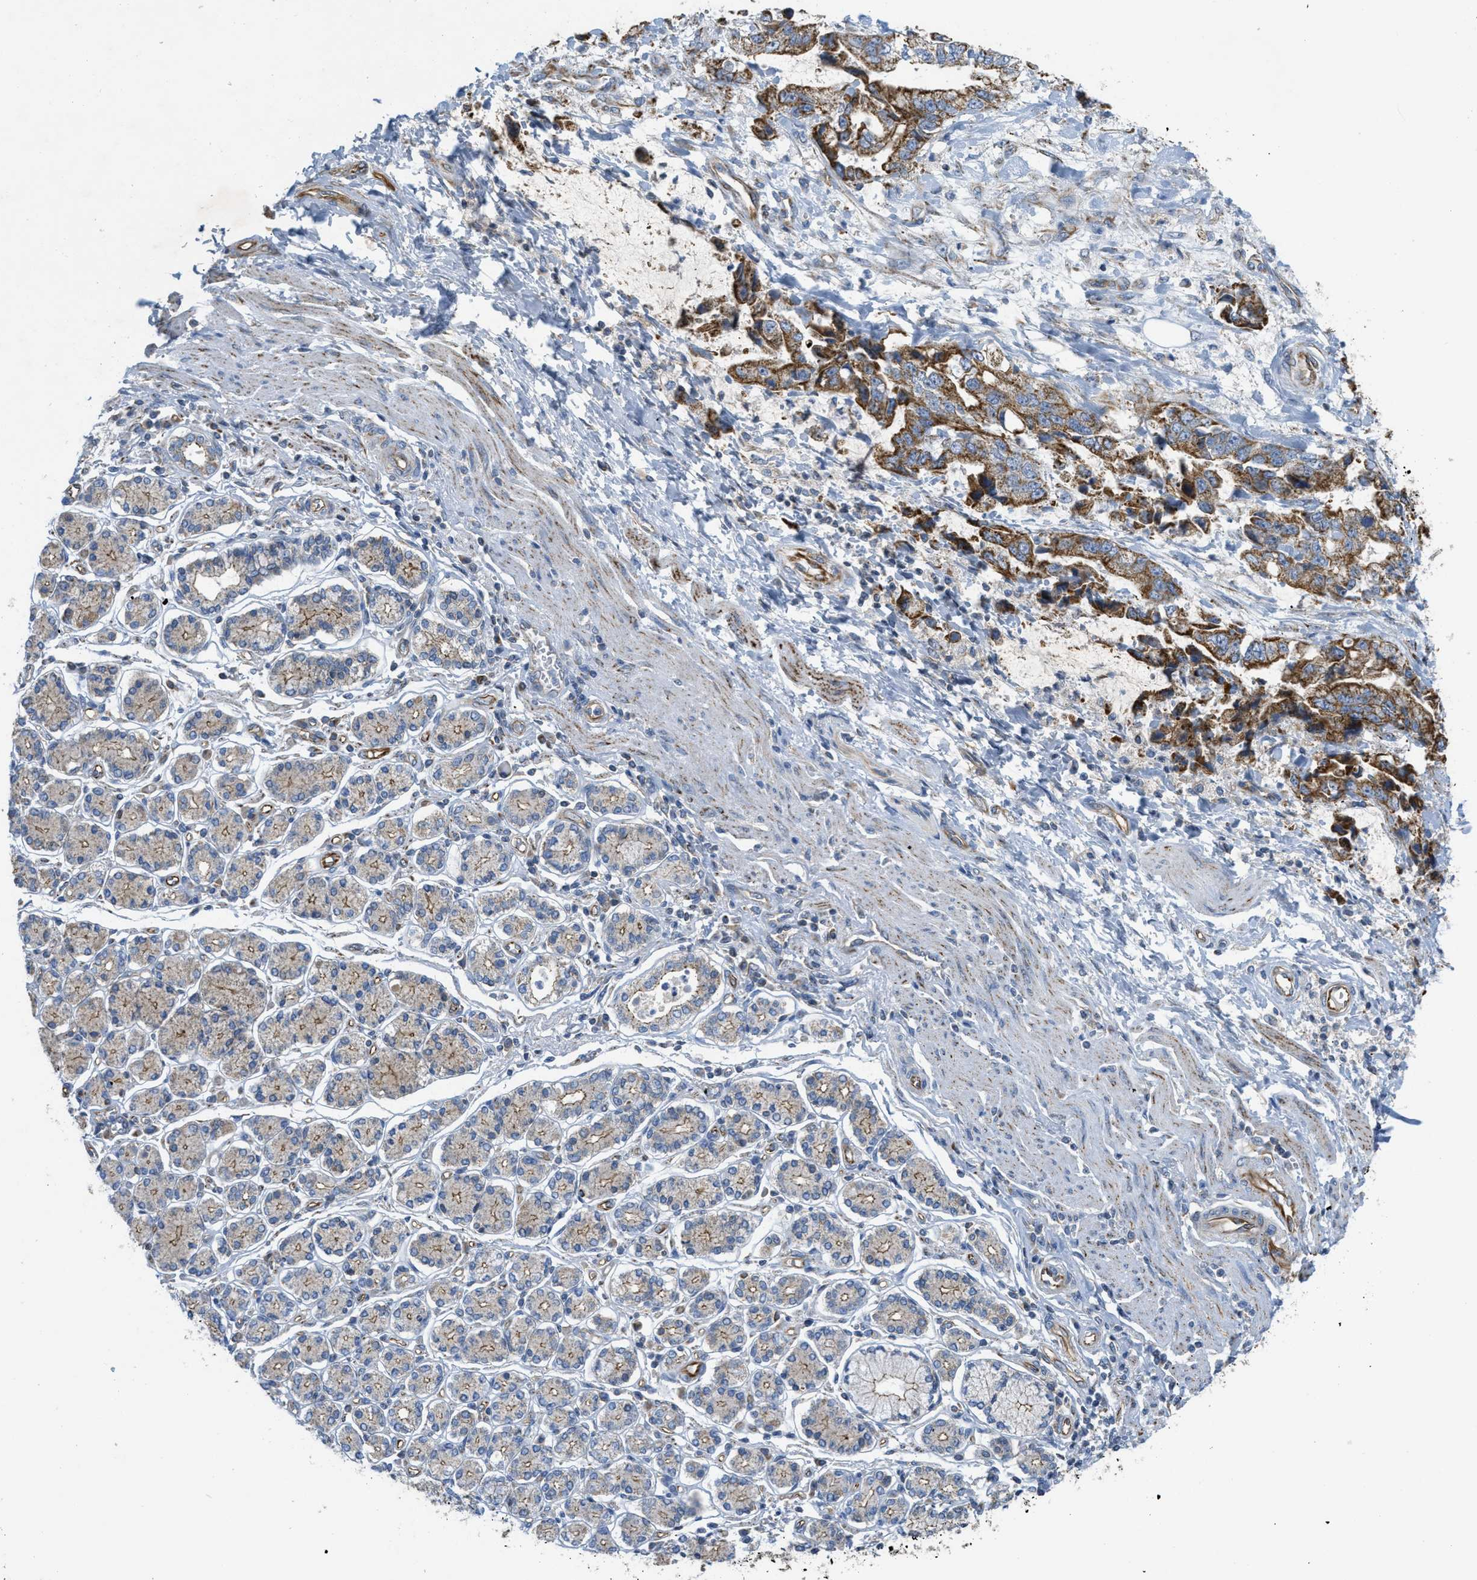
{"staining": {"intensity": "strong", "quantity": ">75%", "location": "cytoplasmic/membranous"}, "tissue": "stomach cancer", "cell_type": "Tumor cells", "image_type": "cancer", "snomed": [{"axis": "morphology", "description": "Normal tissue, NOS"}, {"axis": "morphology", "description": "Adenocarcinoma, NOS"}, {"axis": "topography", "description": "Stomach"}], "caption": "Human stomach cancer (adenocarcinoma) stained with a brown dye shows strong cytoplasmic/membranous positive positivity in approximately >75% of tumor cells.", "gene": "BTN3A1", "patient": {"sex": "male", "age": 62}}